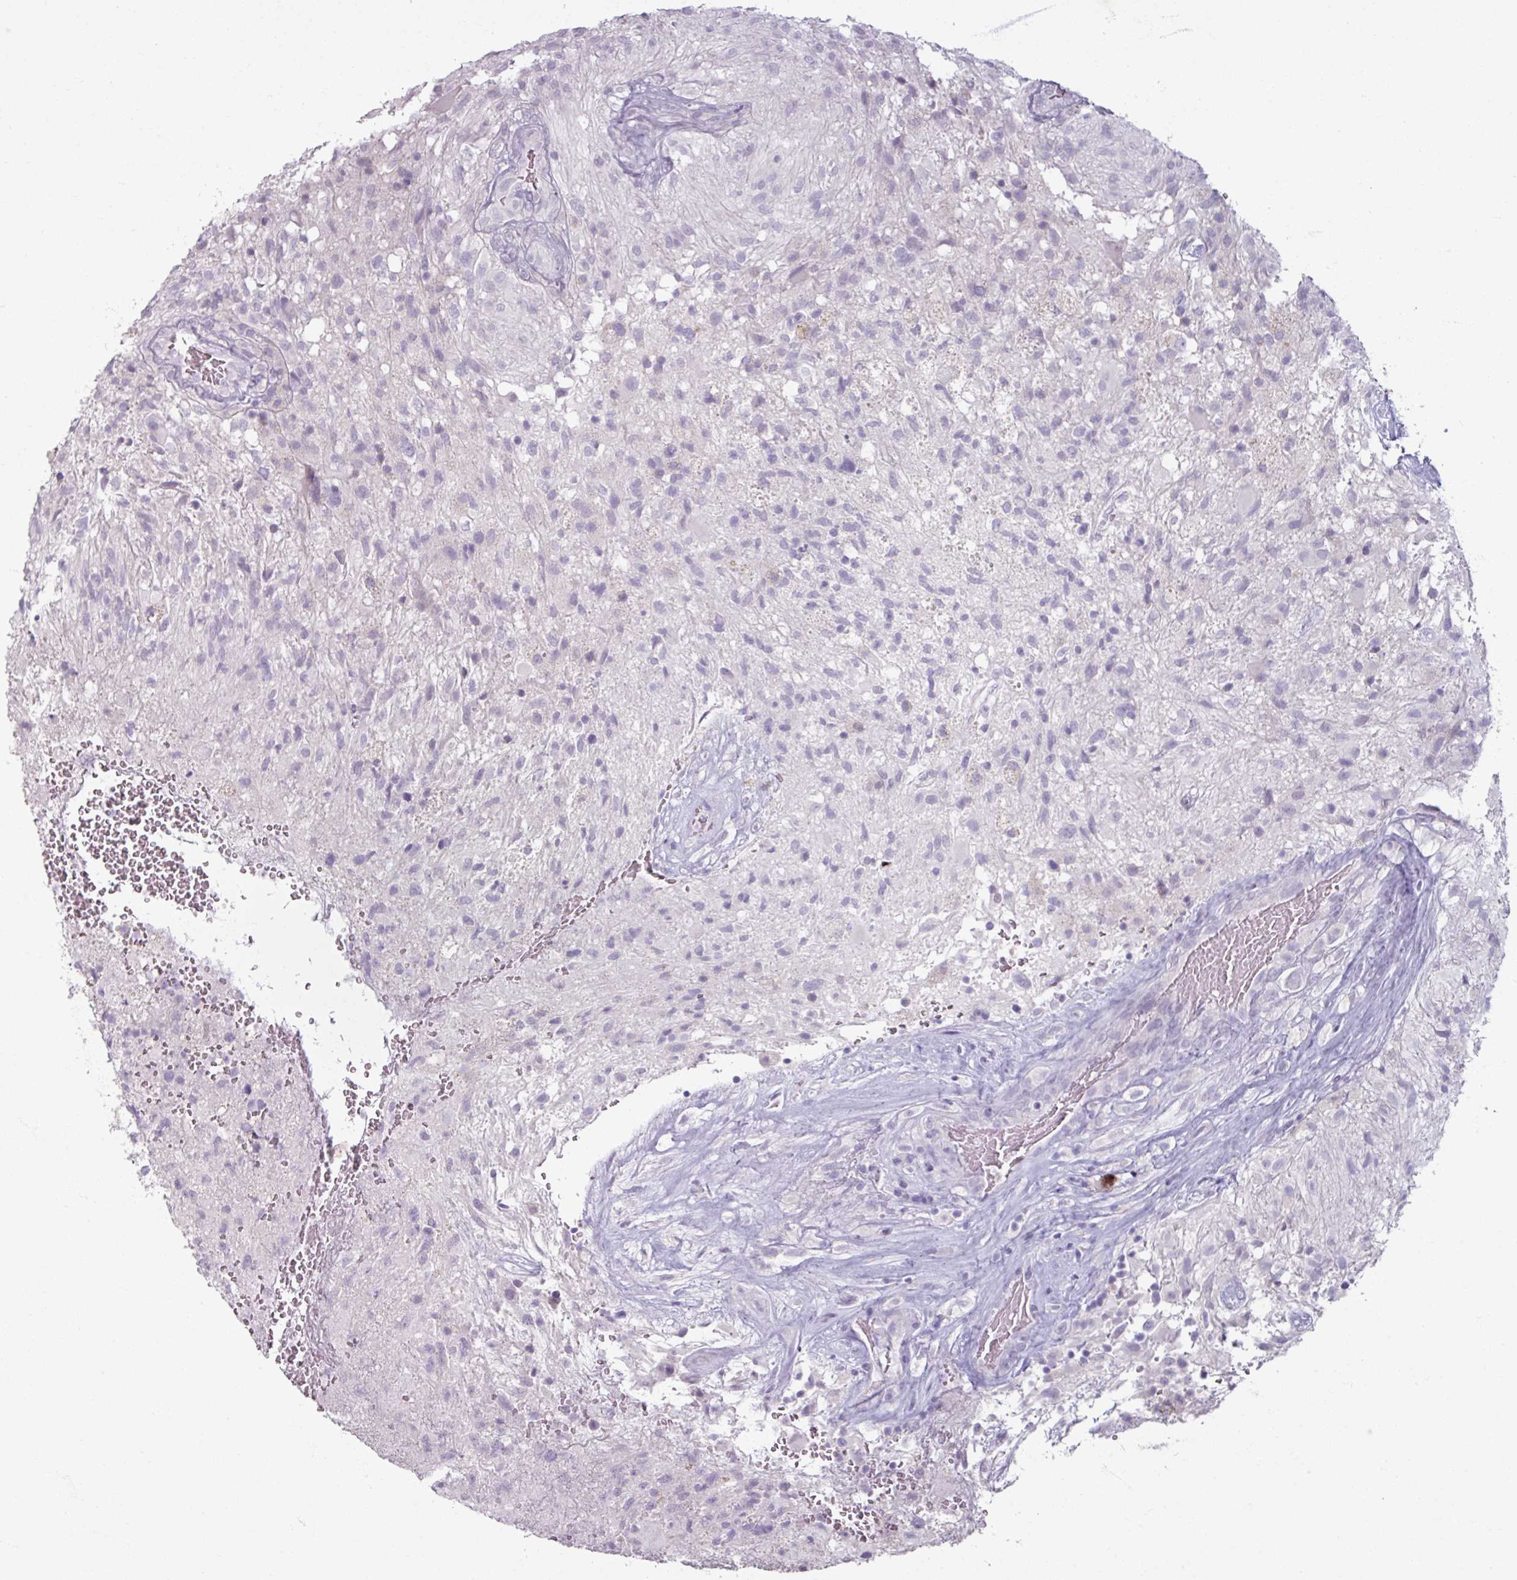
{"staining": {"intensity": "negative", "quantity": "none", "location": "none"}, "tissue": "glioma", "cell_type": "Tumor cells", "image_type": "cancer", "snomed": [{"axis": "morphology", "description": "Glioma, malignant, High grade"}, {"axis": "topography", "description": "Brain"}], "caption": "High power microscopy photomicrograph of an IHC histopathology image of glioma, revealing no significant positivity in tumor cells.", "gene": "SLC27A5", "patient": {"sex": "male", "age": 56}}